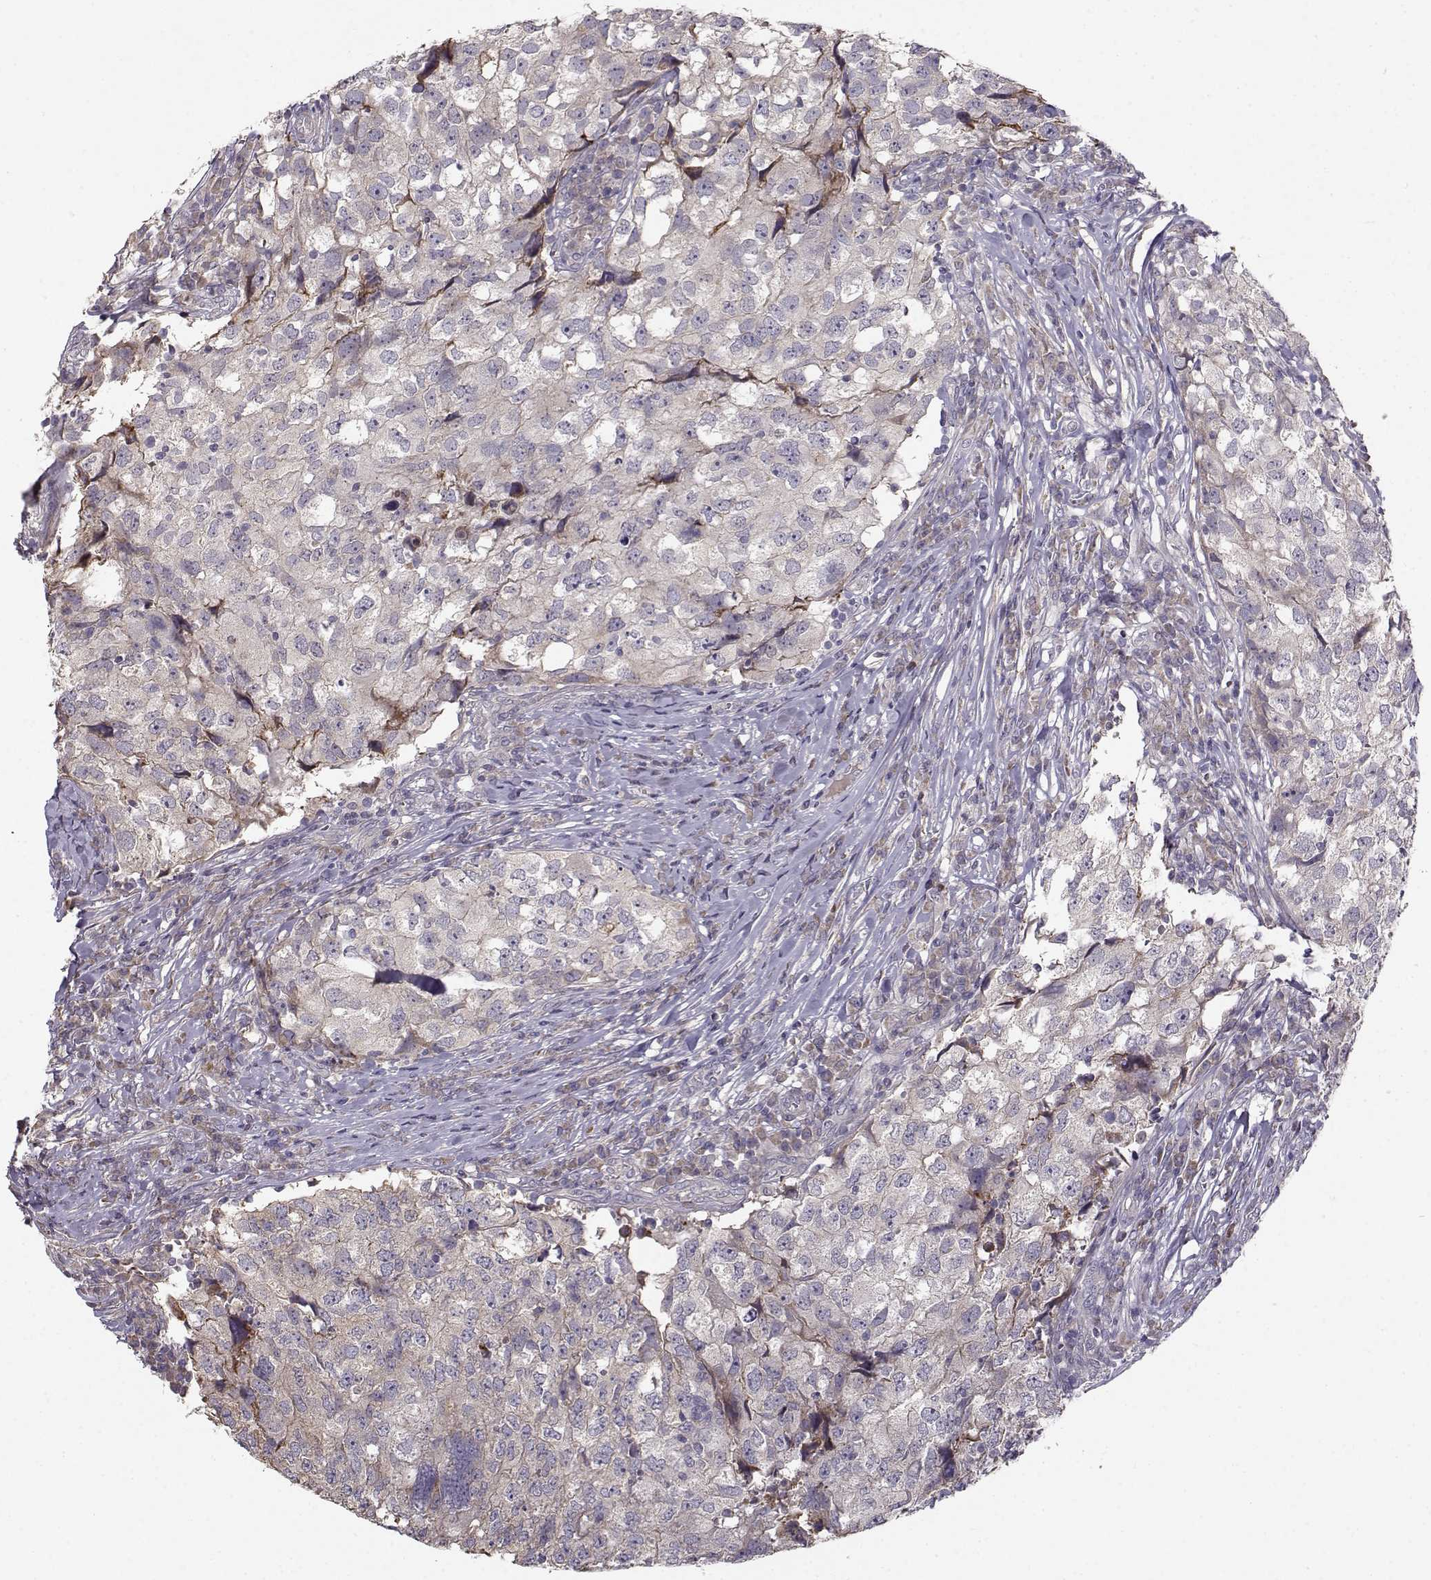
{"staining": {"intensity": "negative", "quantity": "none", "location": "none"}, "tissue": "breast cancer", "cell_type": "Tumor cells", "image_type": "cancer", "snomed": [{"axis": "morphology", "description": "Duct carcinoma"}, {"axis": "topography", "description": "Breast"}], "caption": "Immunohistochemistry image of breast cancer (invasive ductal carcinoma) stained for a protein (brown), which exhibits no positivity in tumor cells.", "gene": "ENTPD8", "patient": {"sex": "female", "age": 30}}